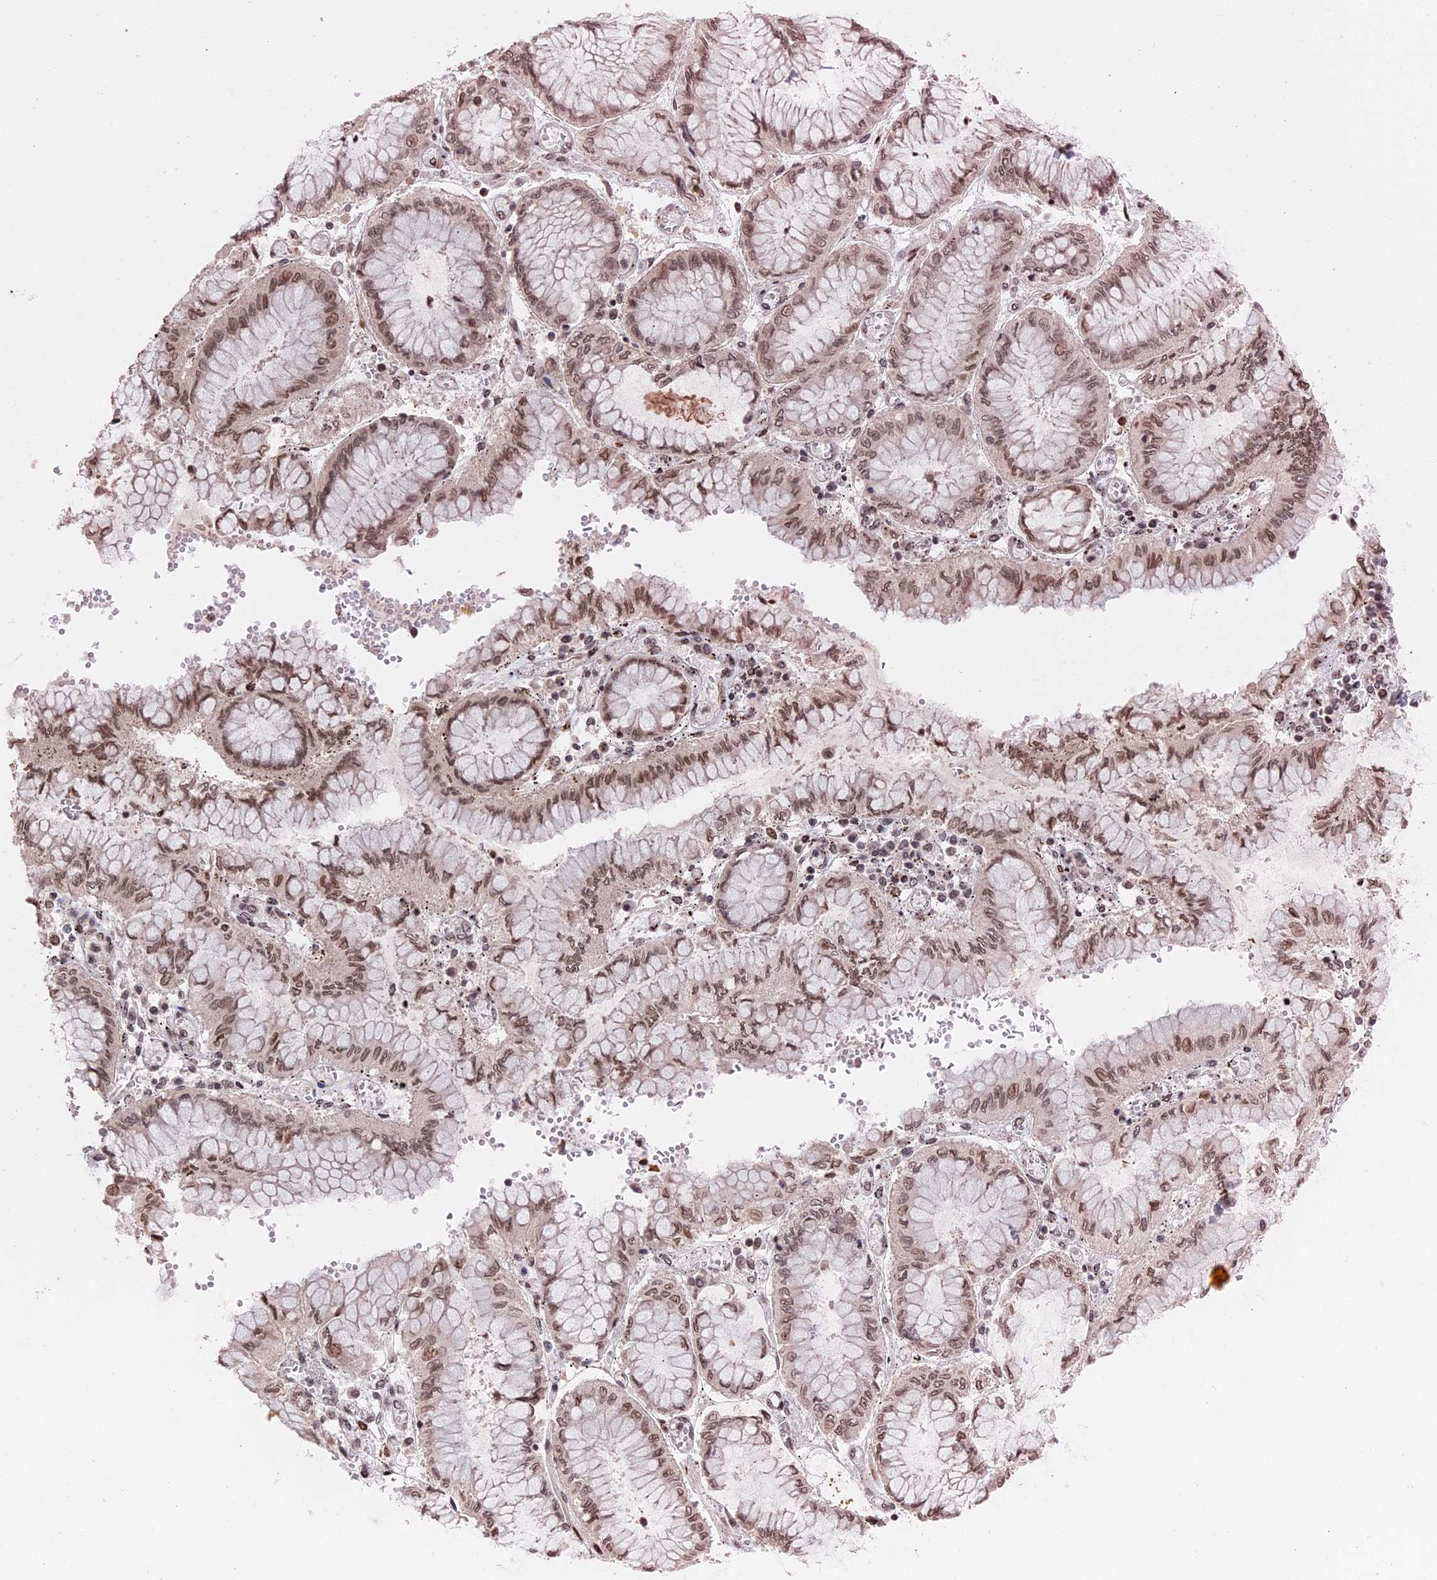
{"staining": {"intensity": "moderate", "quantity": ">75%", "location": "nuclear"}, "tissue": "stomach cancer", "cell_type": "Tumor cells", "image_type": "cancer", "snomed": [{"axis": "morphology", "description": "Adenocarcinoma, NOS"}, {"axis": "topography", "description": "Stomach"}], "caption": "Tumor cells demonstrate medium levels of moderate nuclear positivity in about >75% of cells in human adenocarcinoma (stomach). The staining is performed using DAB (3,3'-diaminobenzidine) brown chromogen to label protein expression. The nuclei are counter-stained blue using hematoxylin.", "gene": "NR2C2AP", "patient": {"sex": "male", "age": 76}}